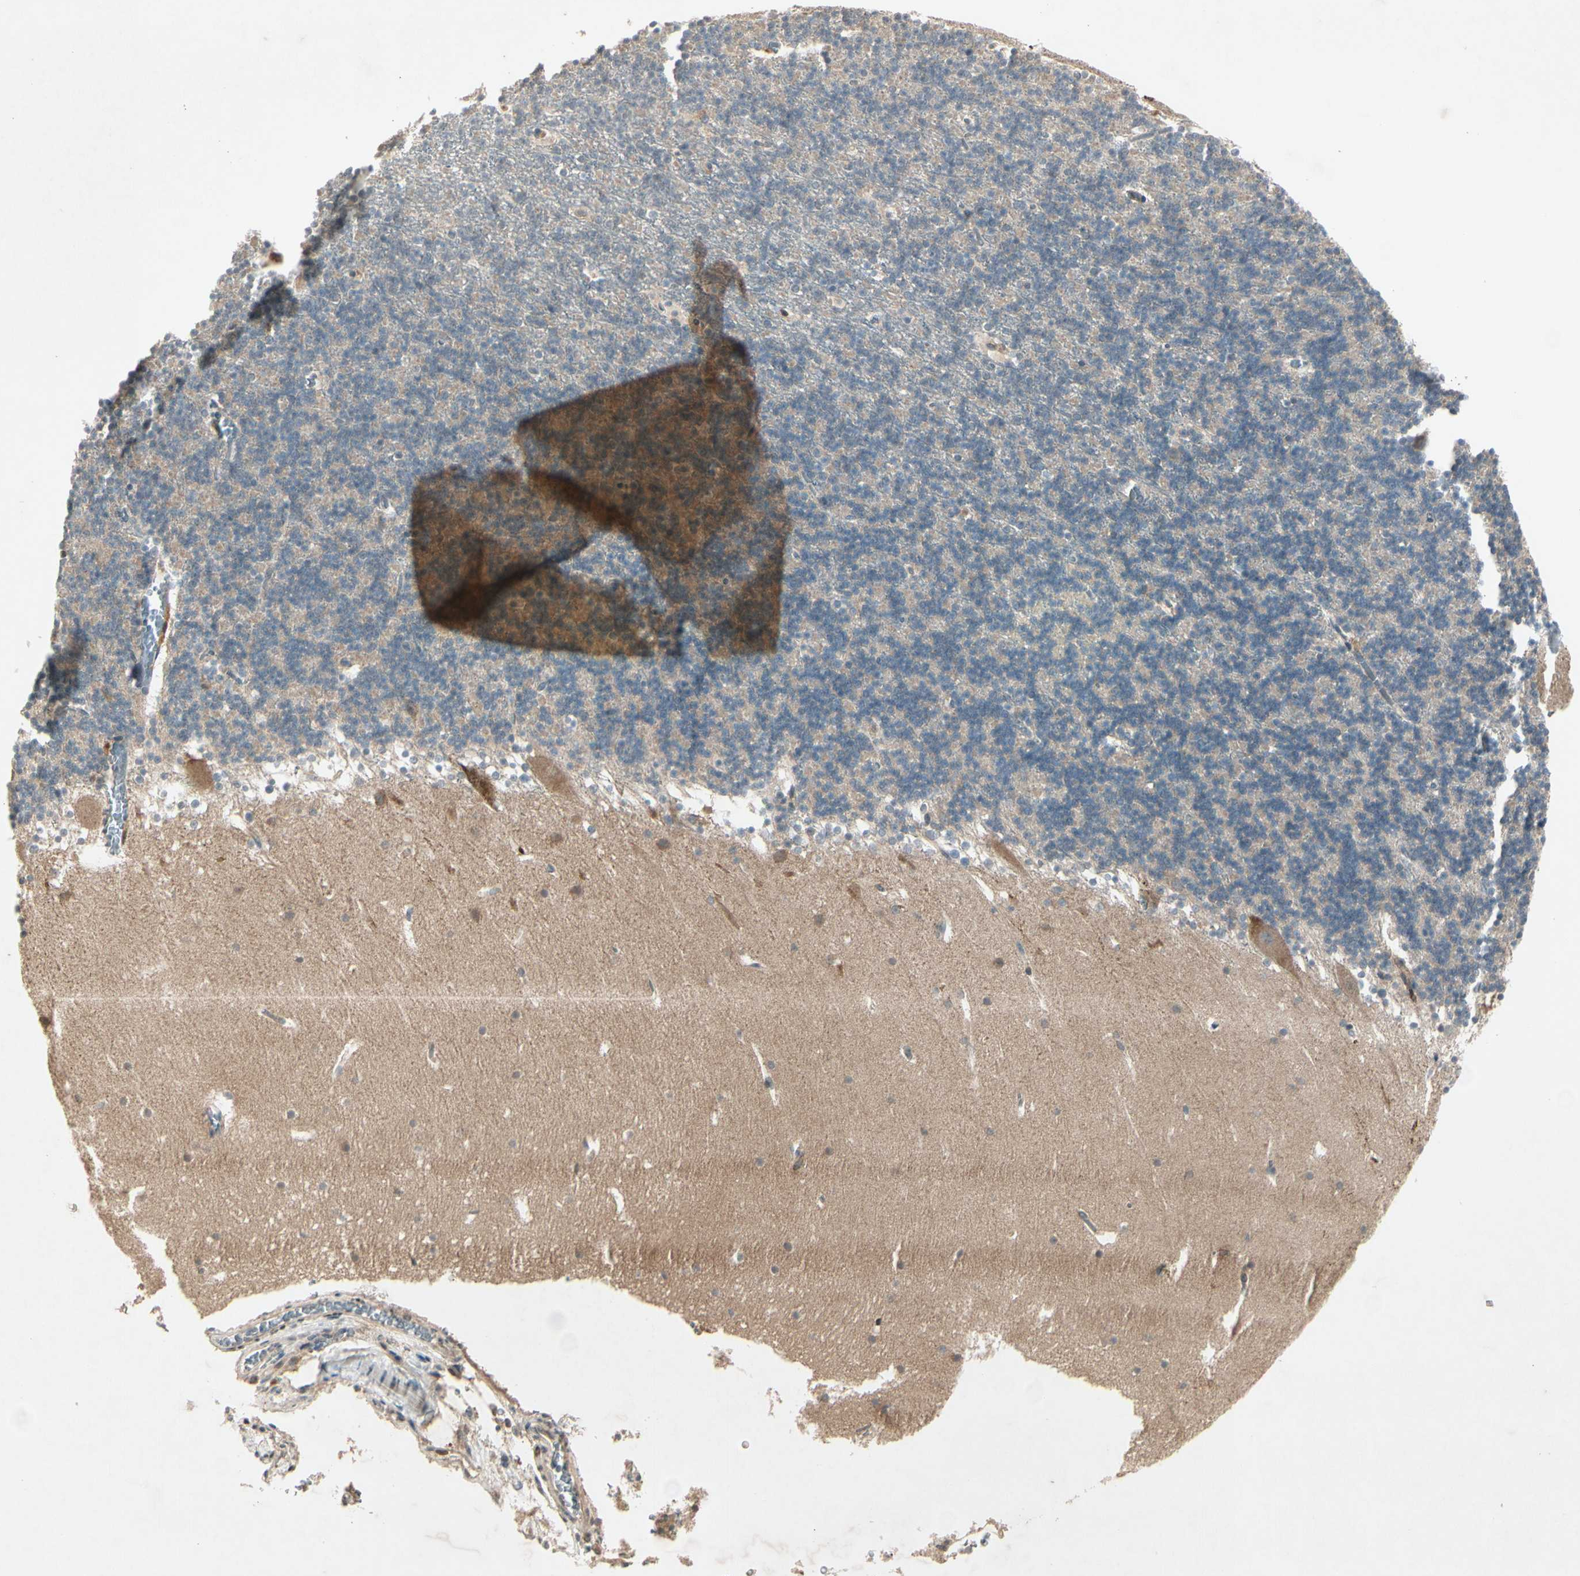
{"staining": {"intensity": "weak", "quantity": ">75%", "location": "cytoplasmic/membranous"}, "tissue": "cerebellum", "cell_type": "Cells in granular layer", "image_type": "normal", "snomed": [{"axis": "morphology", "description": "Normal tissue, NOS"}, {"axis": "topography", "description": "Cerebellum"}], "caption": "Brown immunohistochemical staining in unremarkable cerebellum reveals weak cytoplasmic/membranous positivity in about >75% of cells in granular layer. (Brightfield microscopy of DAB IHC at high magnification).", "gene": "FHDC1", "patient": {"sex": "male", "age": 45}}